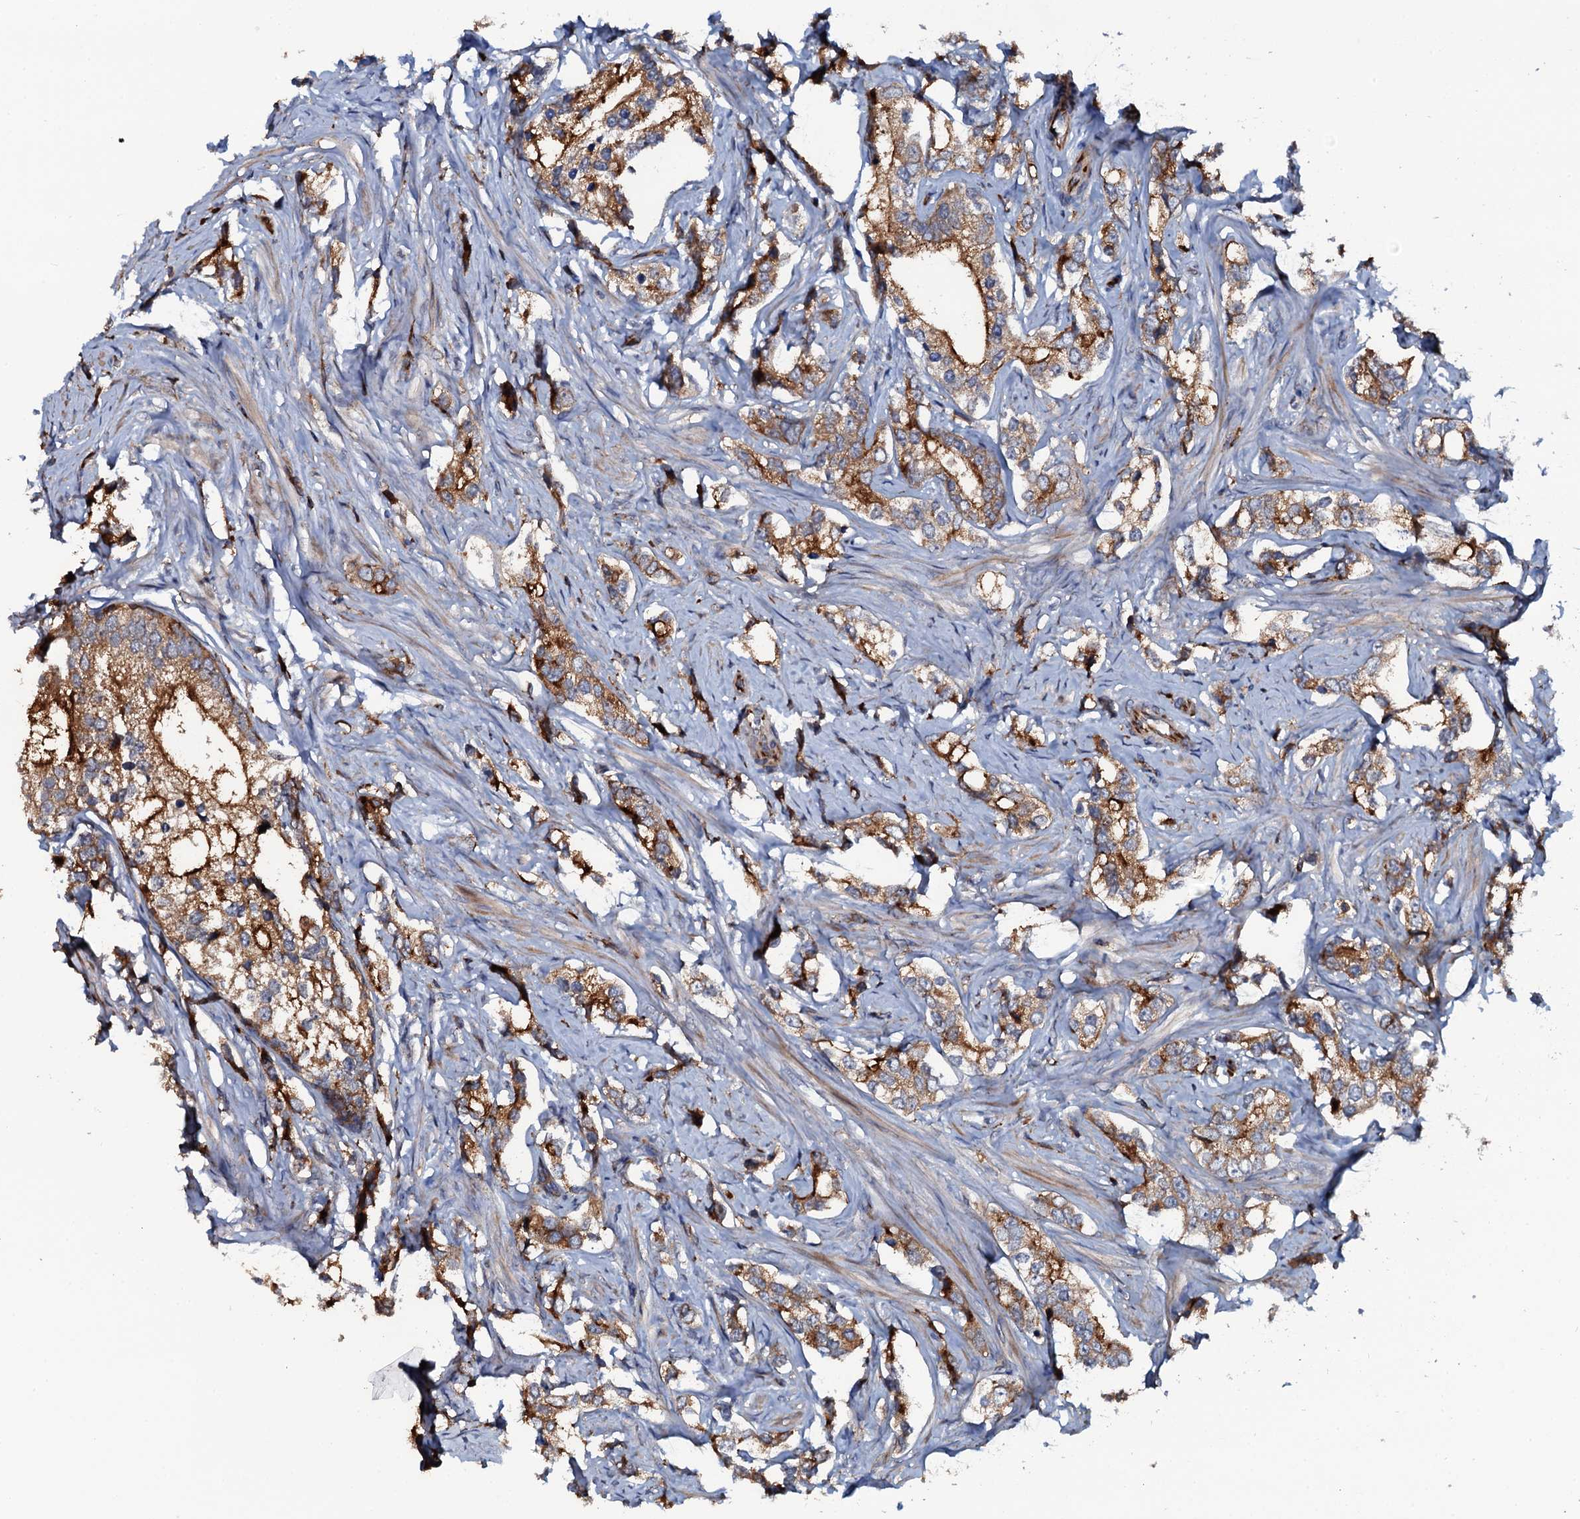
{"staining": {"intensity": "moderate", "quantity": ">75%", "location": "cytoplasmic/membranous"}, "tissue": "prostate cancer", "cell_type": "Tumor cells", "image_type": "cancer", "snomed": [{"axis": "morphology", "description": "Adenocarcinoma, High grade"}, {"axis": "topography", "description": "Prostate"}], "caption": "The immunohistochemical stain shows moderate cytoplasmic/membranous positivity in tumor cells of high-grade adenocarcinoma (prostate) tissue.", "gene": "VAMP8", "patient": {"sex": "male", "age": 66}}